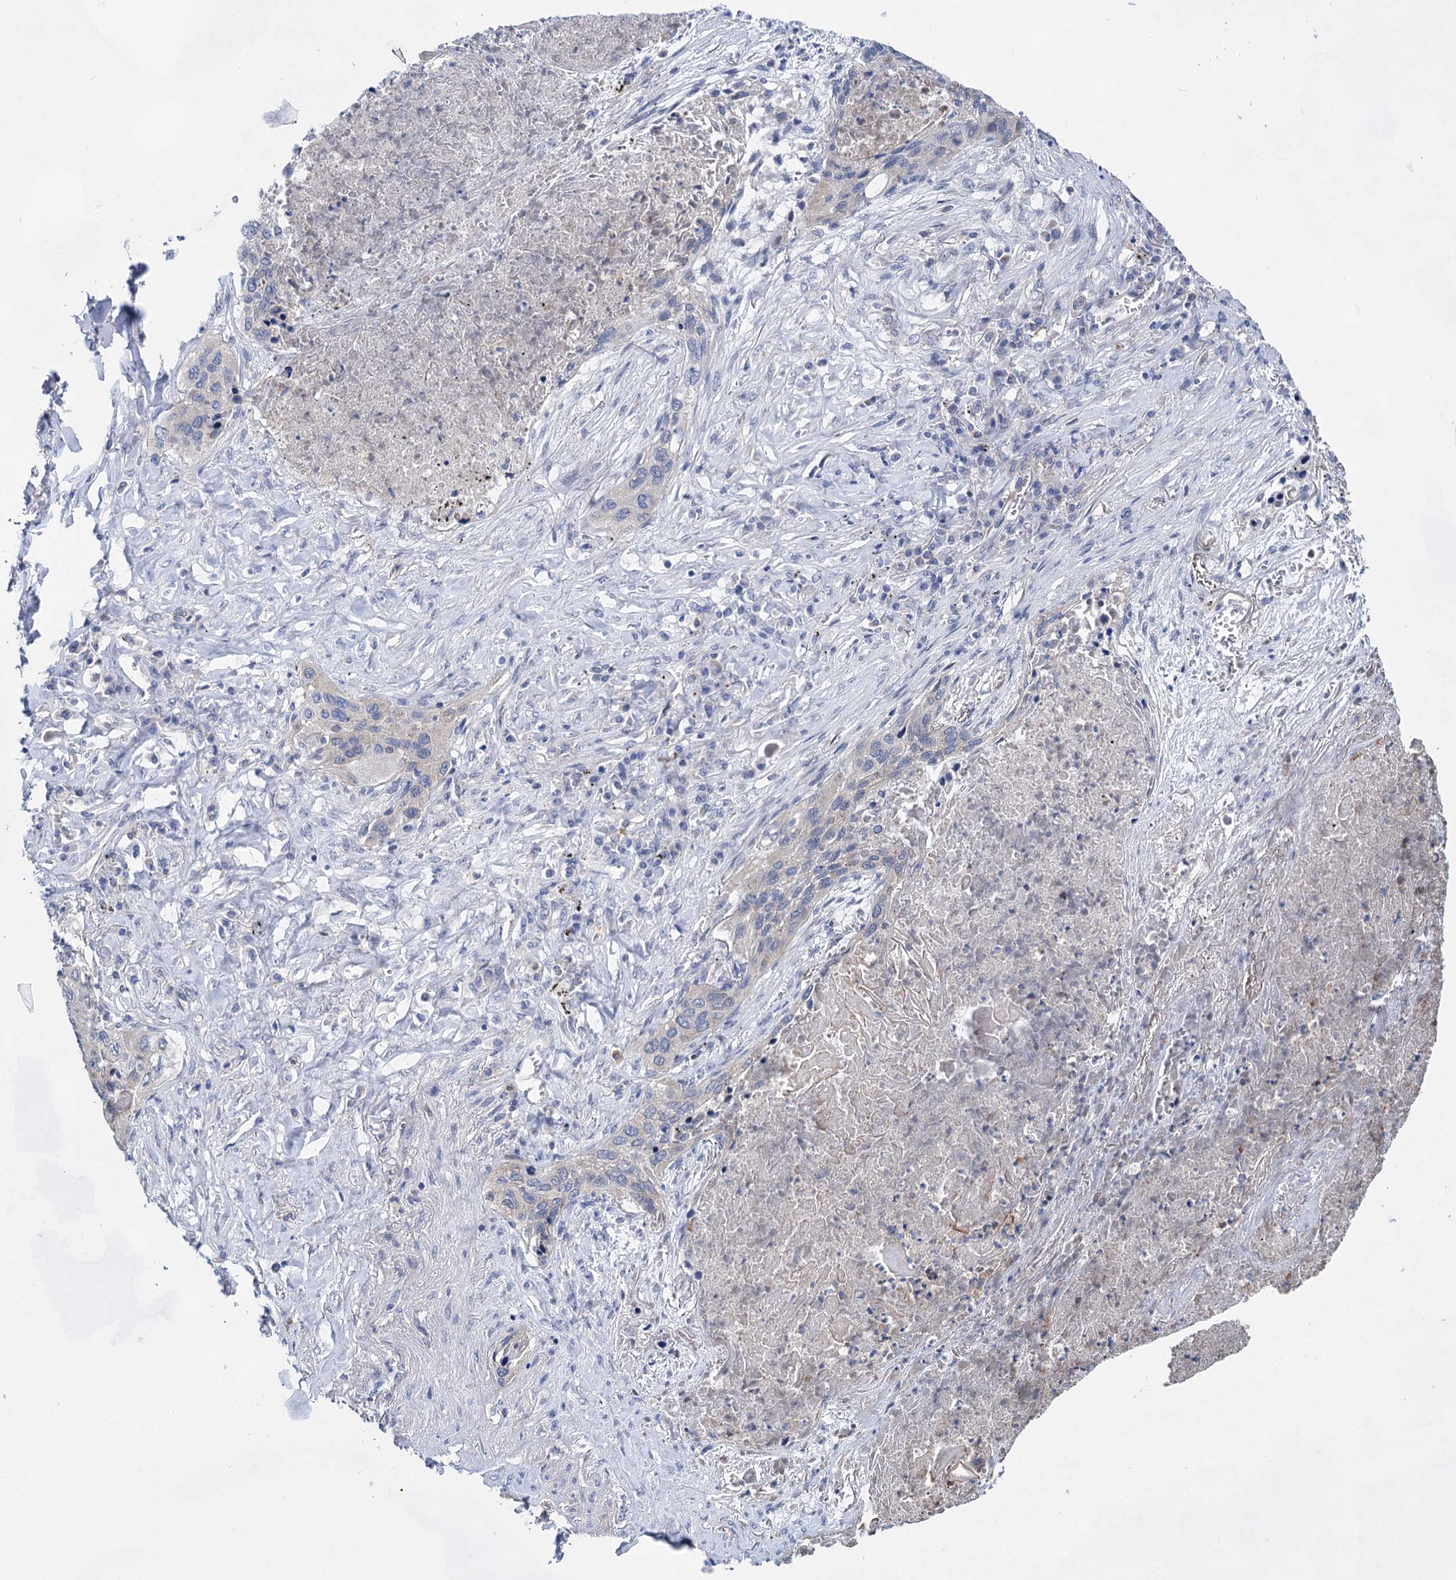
{"staining": {"intensity": "negative", "quantity": "none", "location": "none"}, "tissue": "lung cancer", "cell_type": "Tumor cells", "image_type": "cancer", "snomed": [{"axis": "morphology", "description": "Squamous cell carcinoma, NOS"}, {"axis": "topography", "description": "Lung"}], "caption": "Photomicrograph shows no significant protein positivity in tumor cells of lung squamous cell carcinoma.", "gene": "MORN3", "patient": {"sex": "female", "age": 63}}